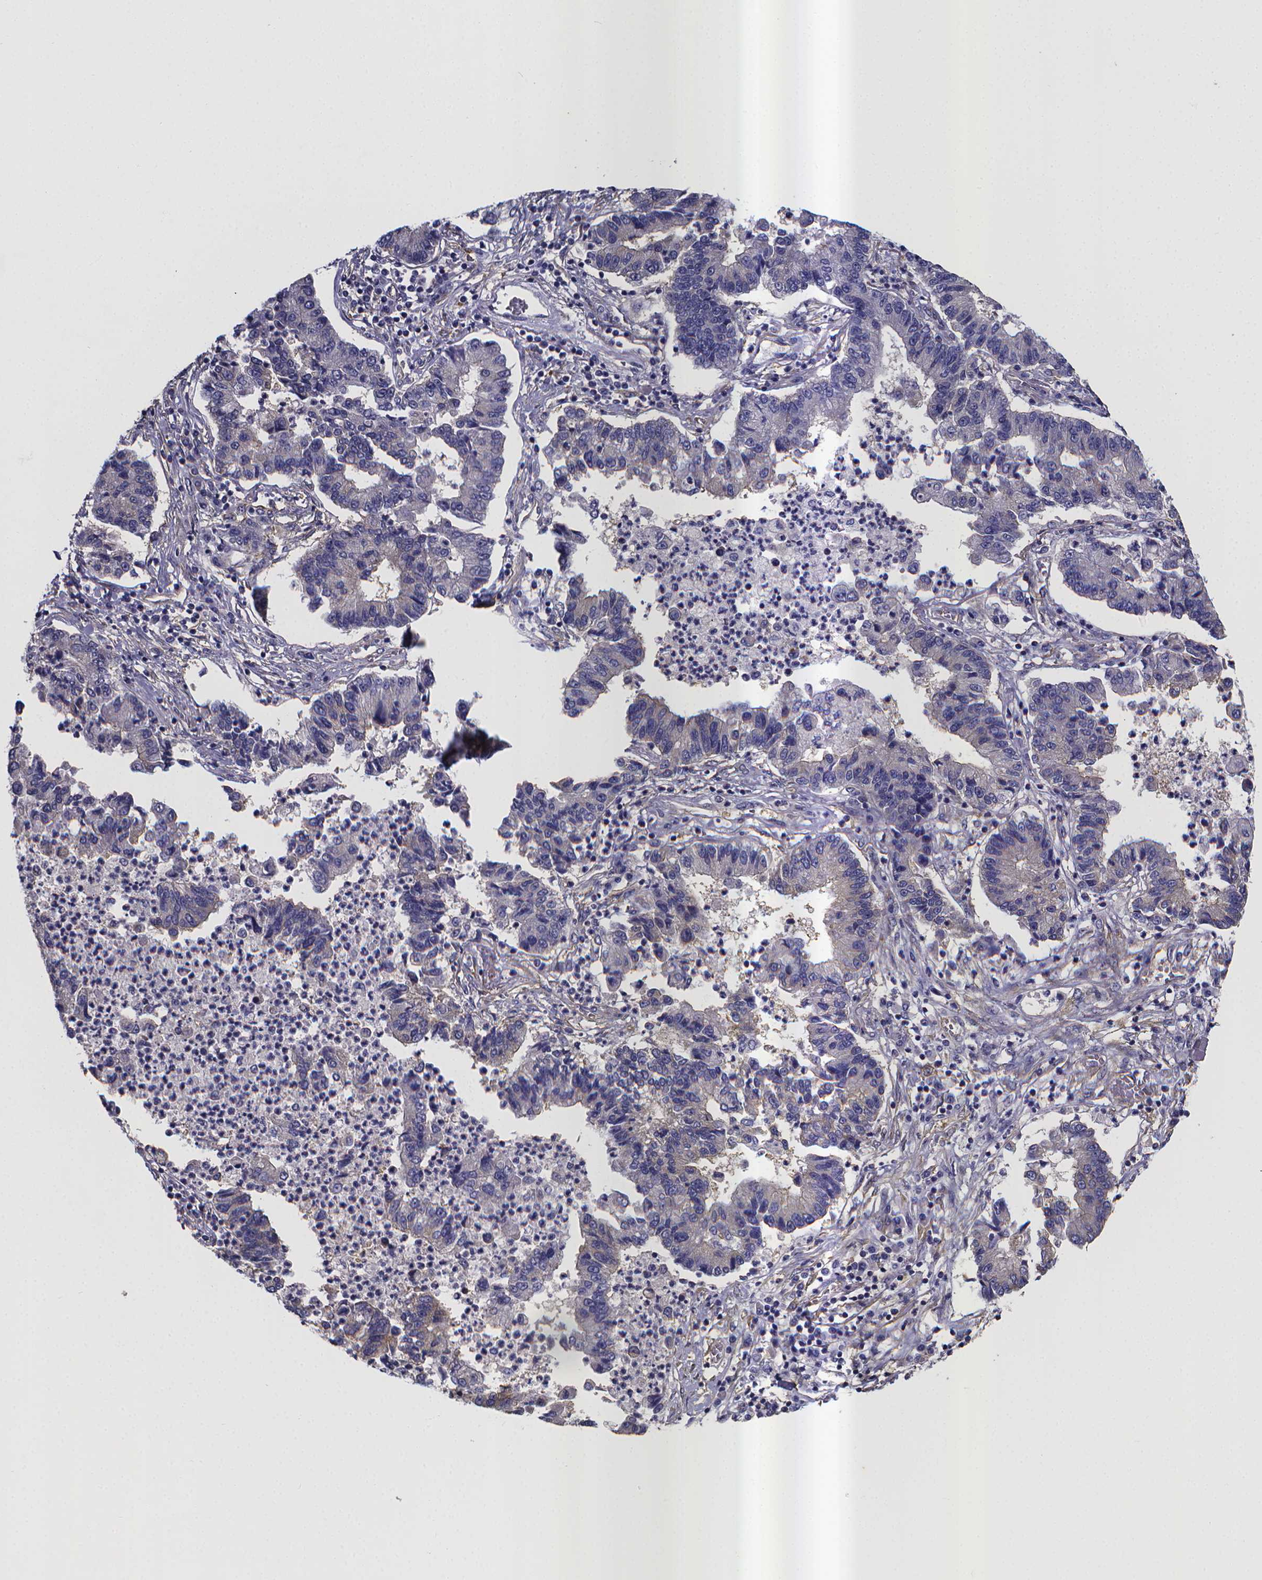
{"staining": {"intensity": "negative", "quantity": "none", "location": "none"}, "tissue": "lung cancer", "cell_type": "Tumor cells", "image_type": "cancer", "snomed": [{"axis": "morphology", "description": "Adenocarcinoma, NOS"}, {"axis": "topography", "description": "Lung"}], "caption": "Tumor cells show no significant positivity in lung adenocarcinoma.", "gene": "RERG", "patient": {"sex": "female", "age": 57}}